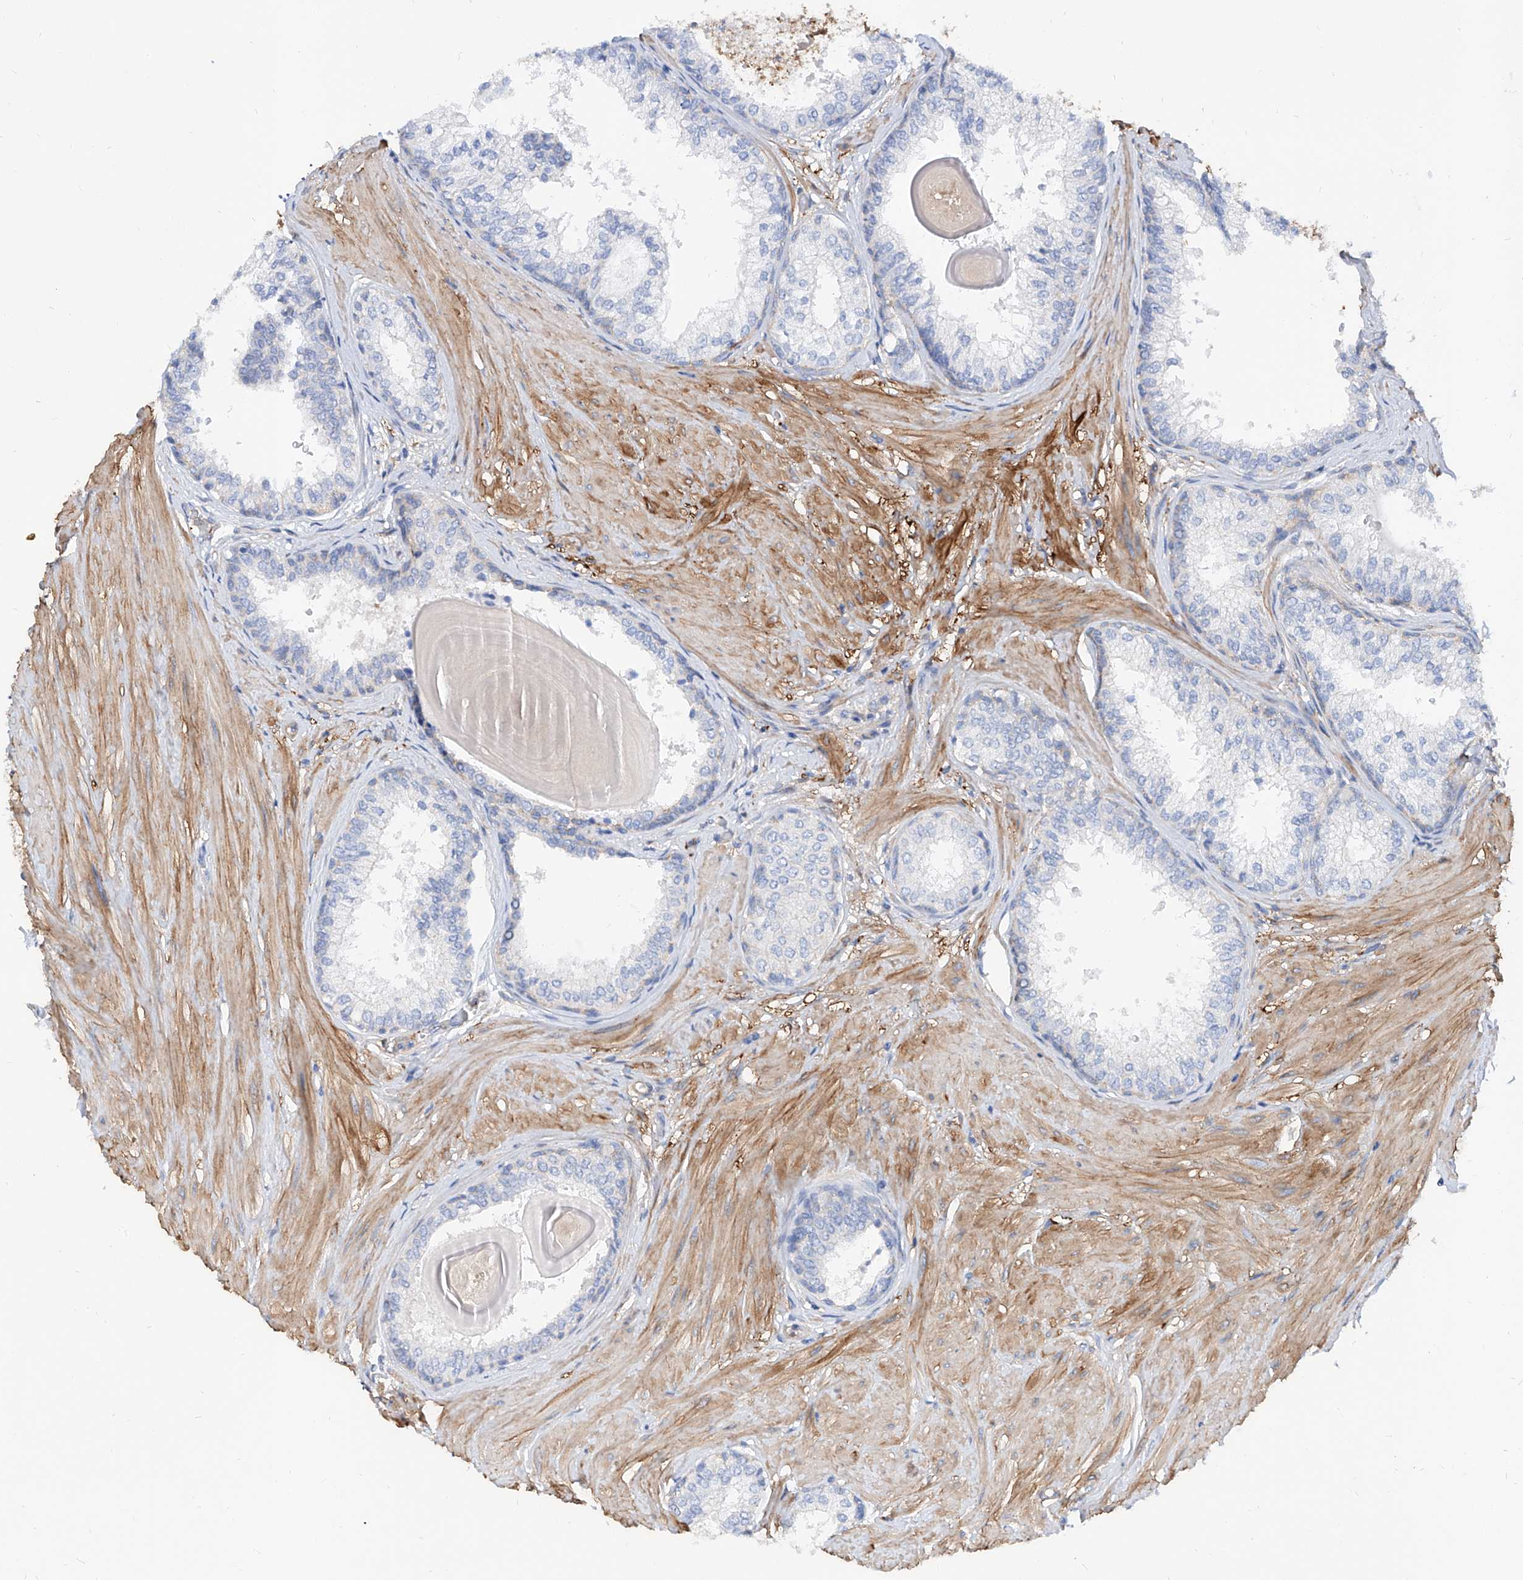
{"staining": {"intensity": "negative", "quantity": "none", "location": "none"}, "tissue": "prostate", "cell_type": "Glandular cells", "image_type": "normal", "snomed": [{"axis": "morphology", "description": "Normal tissue, NOS"}, {"axis": "topography", "description": "Prostate"}], "caption": "Immunohistochemistry (IHC) photomicrograph of benign human prostate stained for a protein (brown), which exhibits no positivity in glandular cells.", "gene": "TAS2R60", "patient": {"sex": "male", "age": 48}}